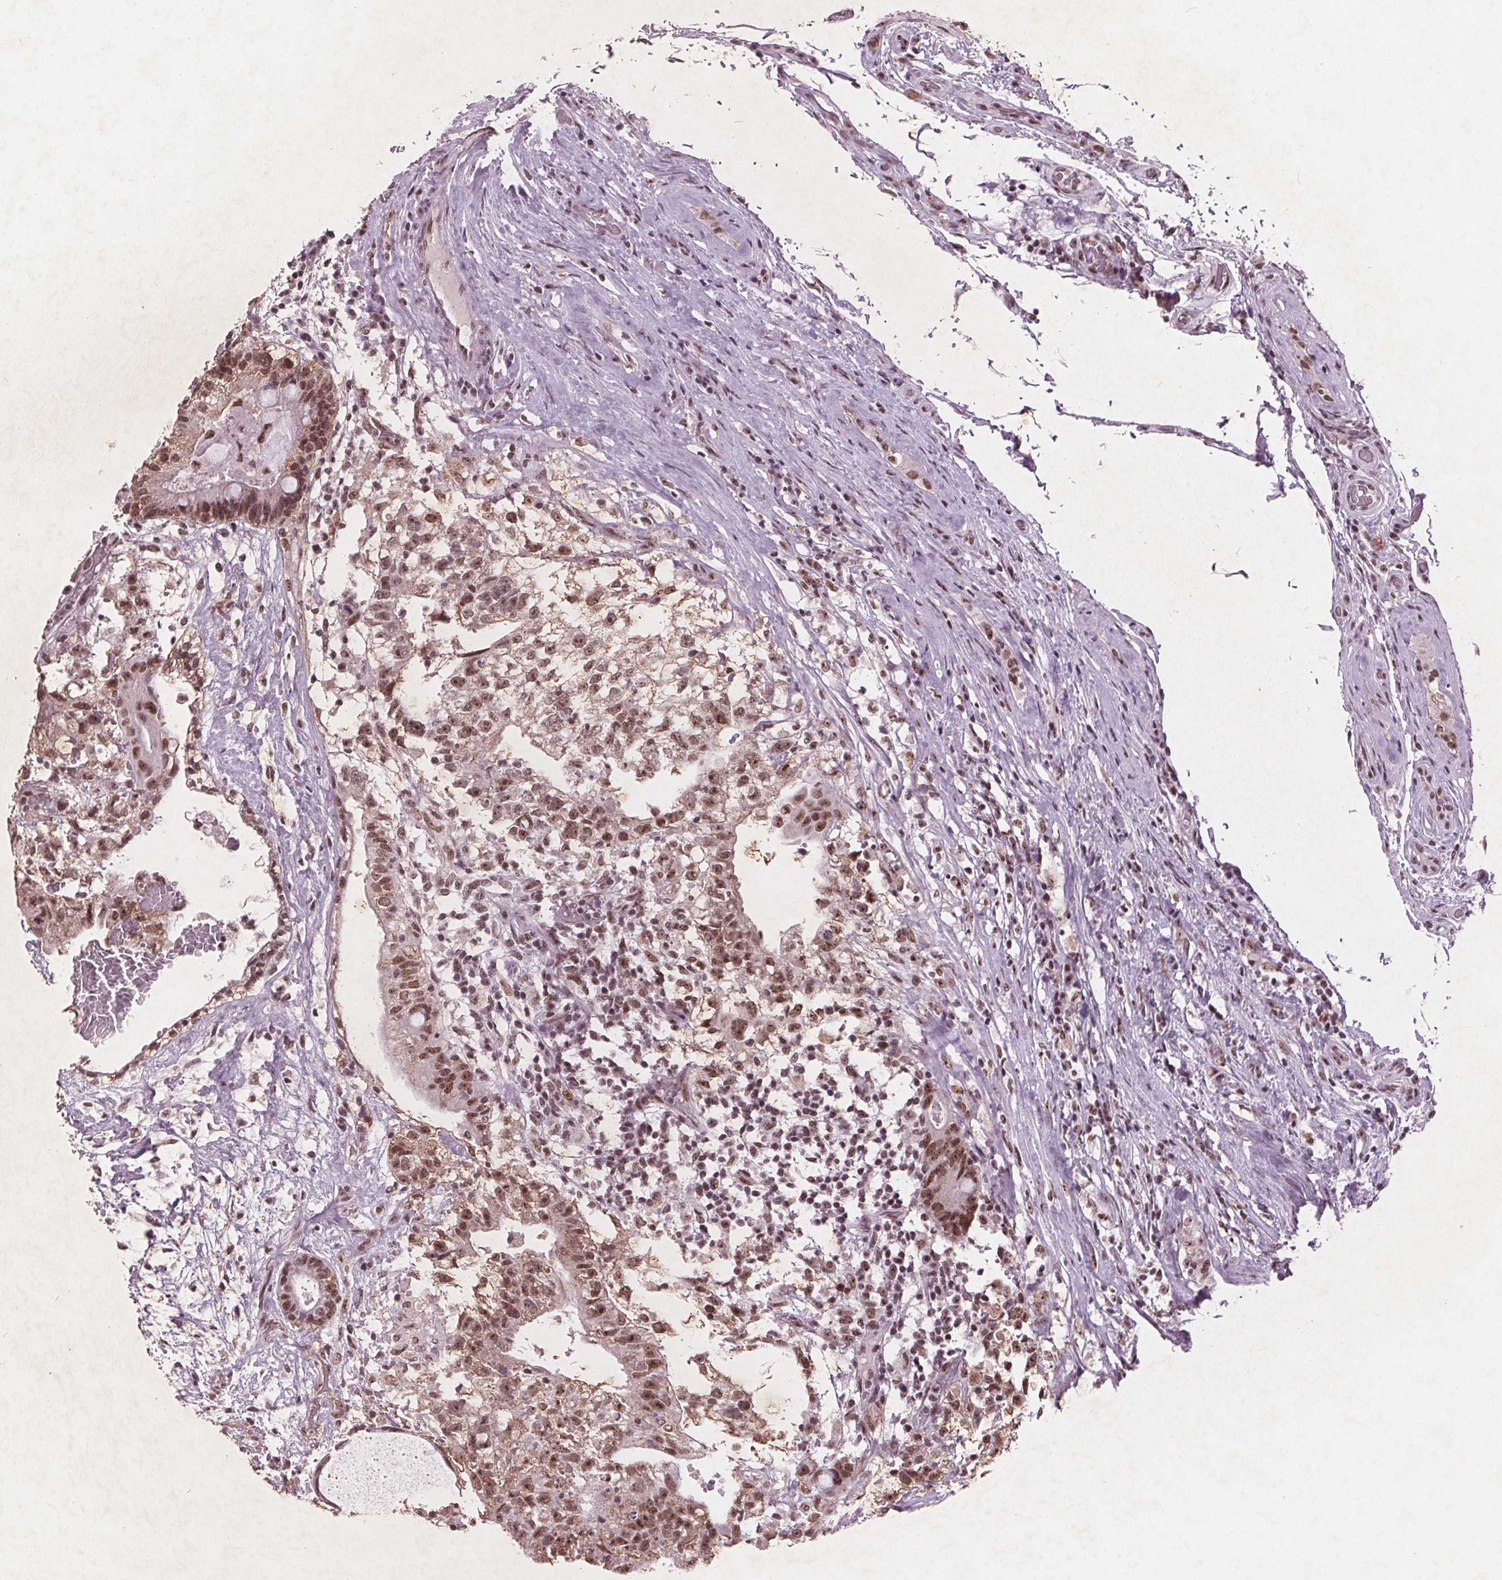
{"staining": {"intensity": "moderate", "quantity": ">75%", "location": "nuclear"}, "tissue": "testis cancer", "cell_type": "Tumor cells", "image_type": "cancer", "snomed": [{"axis": "morphology", "description": "Seminoma, NOS"}, {"axis": "morphology", "description": "Carcinoma, Embryonal, NOS"}, {"axis": "topography", "description": "Testis"}], "caption": "Immunohistochemistry photomicrograph of neoplastic tissue: embryonal carcinoma (testis) stained using IHC reveals medium levels of moderate protein expression localized specifically in the nuclear of tumor cells, appearing as a nuclear brown color.", "gene": "RPS6KA2", "patient": {"sex": "male", "age": 41}}